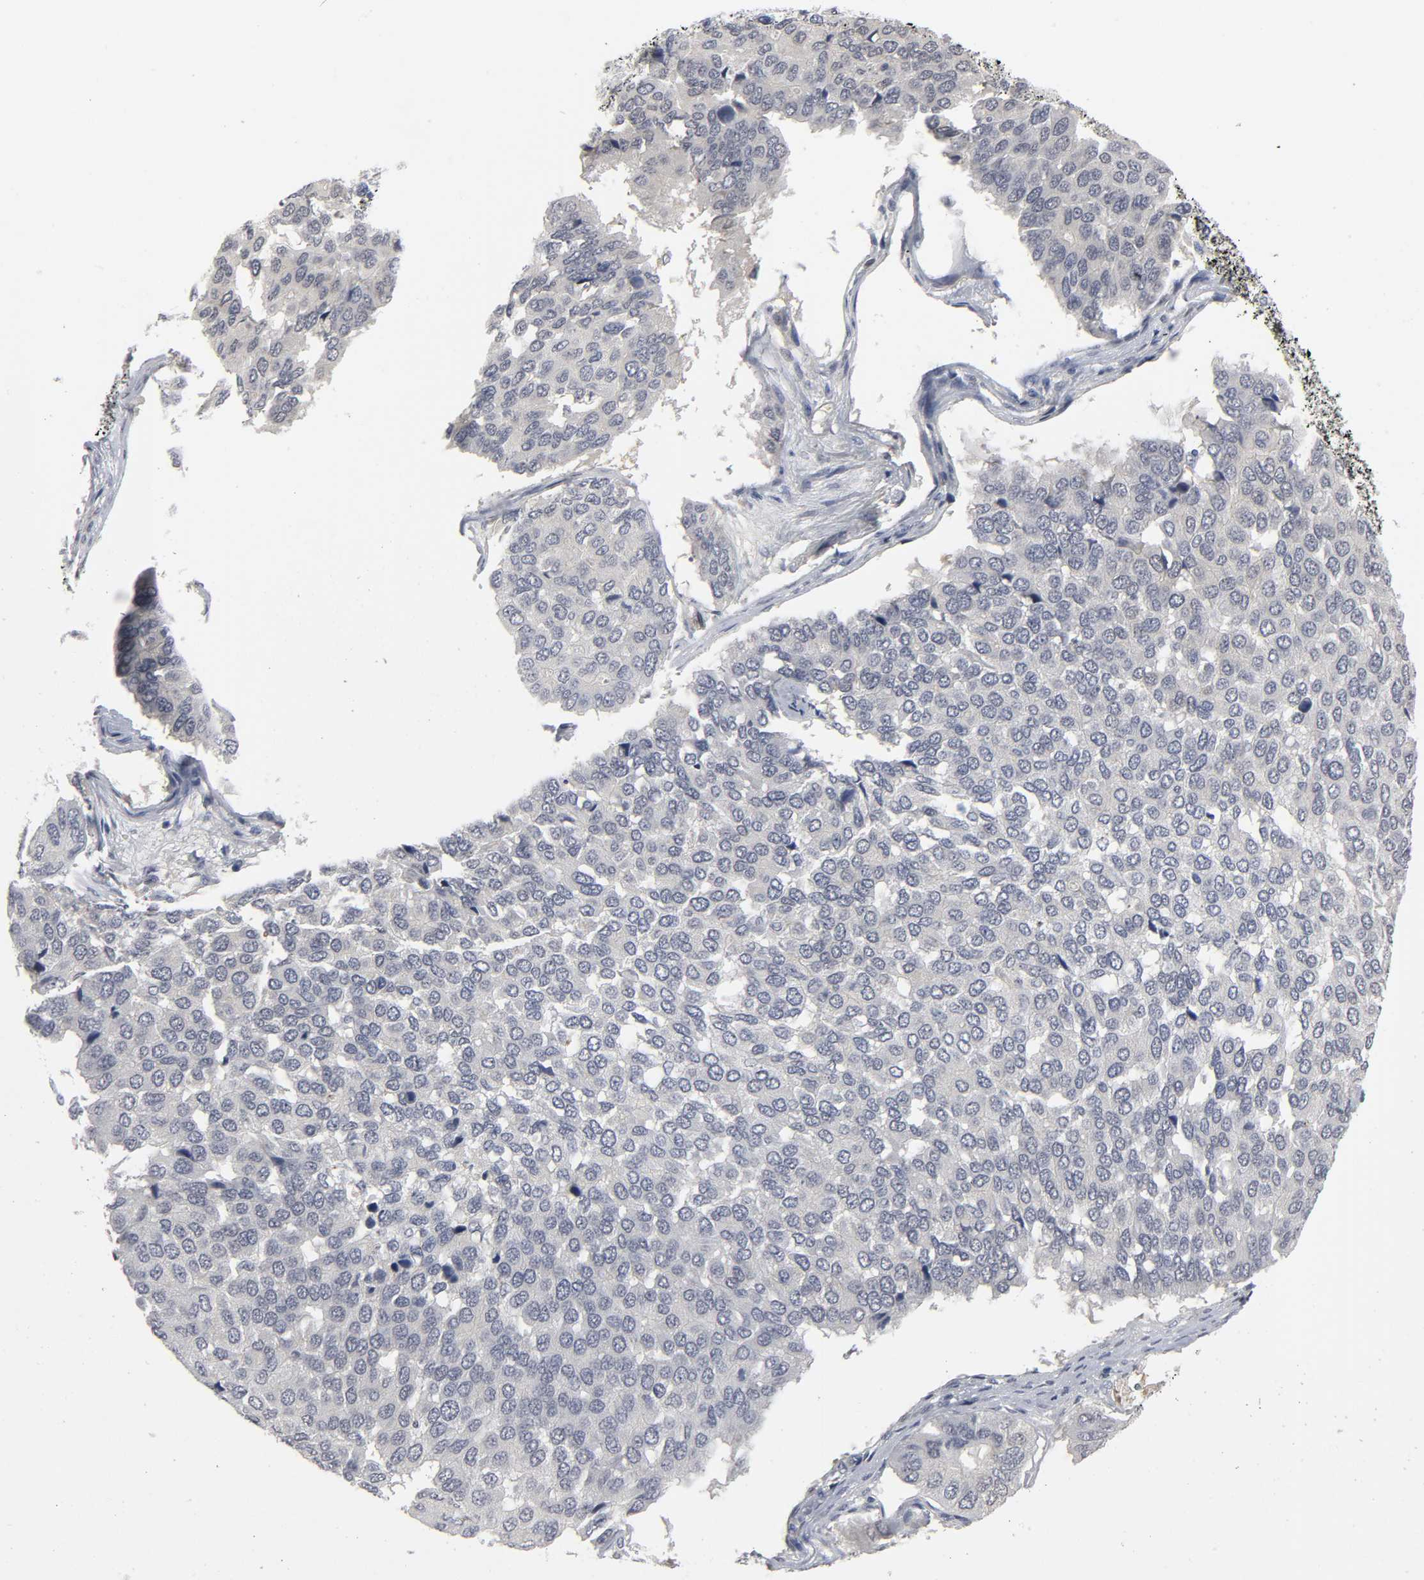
{"staining": {"intensity": "negative", "quantity": "none", "location": "none"}, "tissue": "pancreatic cancer", "cell_type": "Tumor cells", "image_type": "cancer", "snomed": [{"axis": "morphology", "description": "Adenocarcinoma, NOS"}, {"axis": "topography", "description": "Pancreas"}], "caption": "High magnification brightfield microscopy of pancreatic cancer (adenocarcinoma) stained with DAB (3,3'-diaminobenzidine) (brown) and counterstained with hematoxylin (blue): tumor cells show no significant staining. The staining is performed using DAB brown chromogen with nuclei counter-stained in using hematoxylin.", "gene": "PDLIM3", "patient": {"sex": "male", "age": 50}}